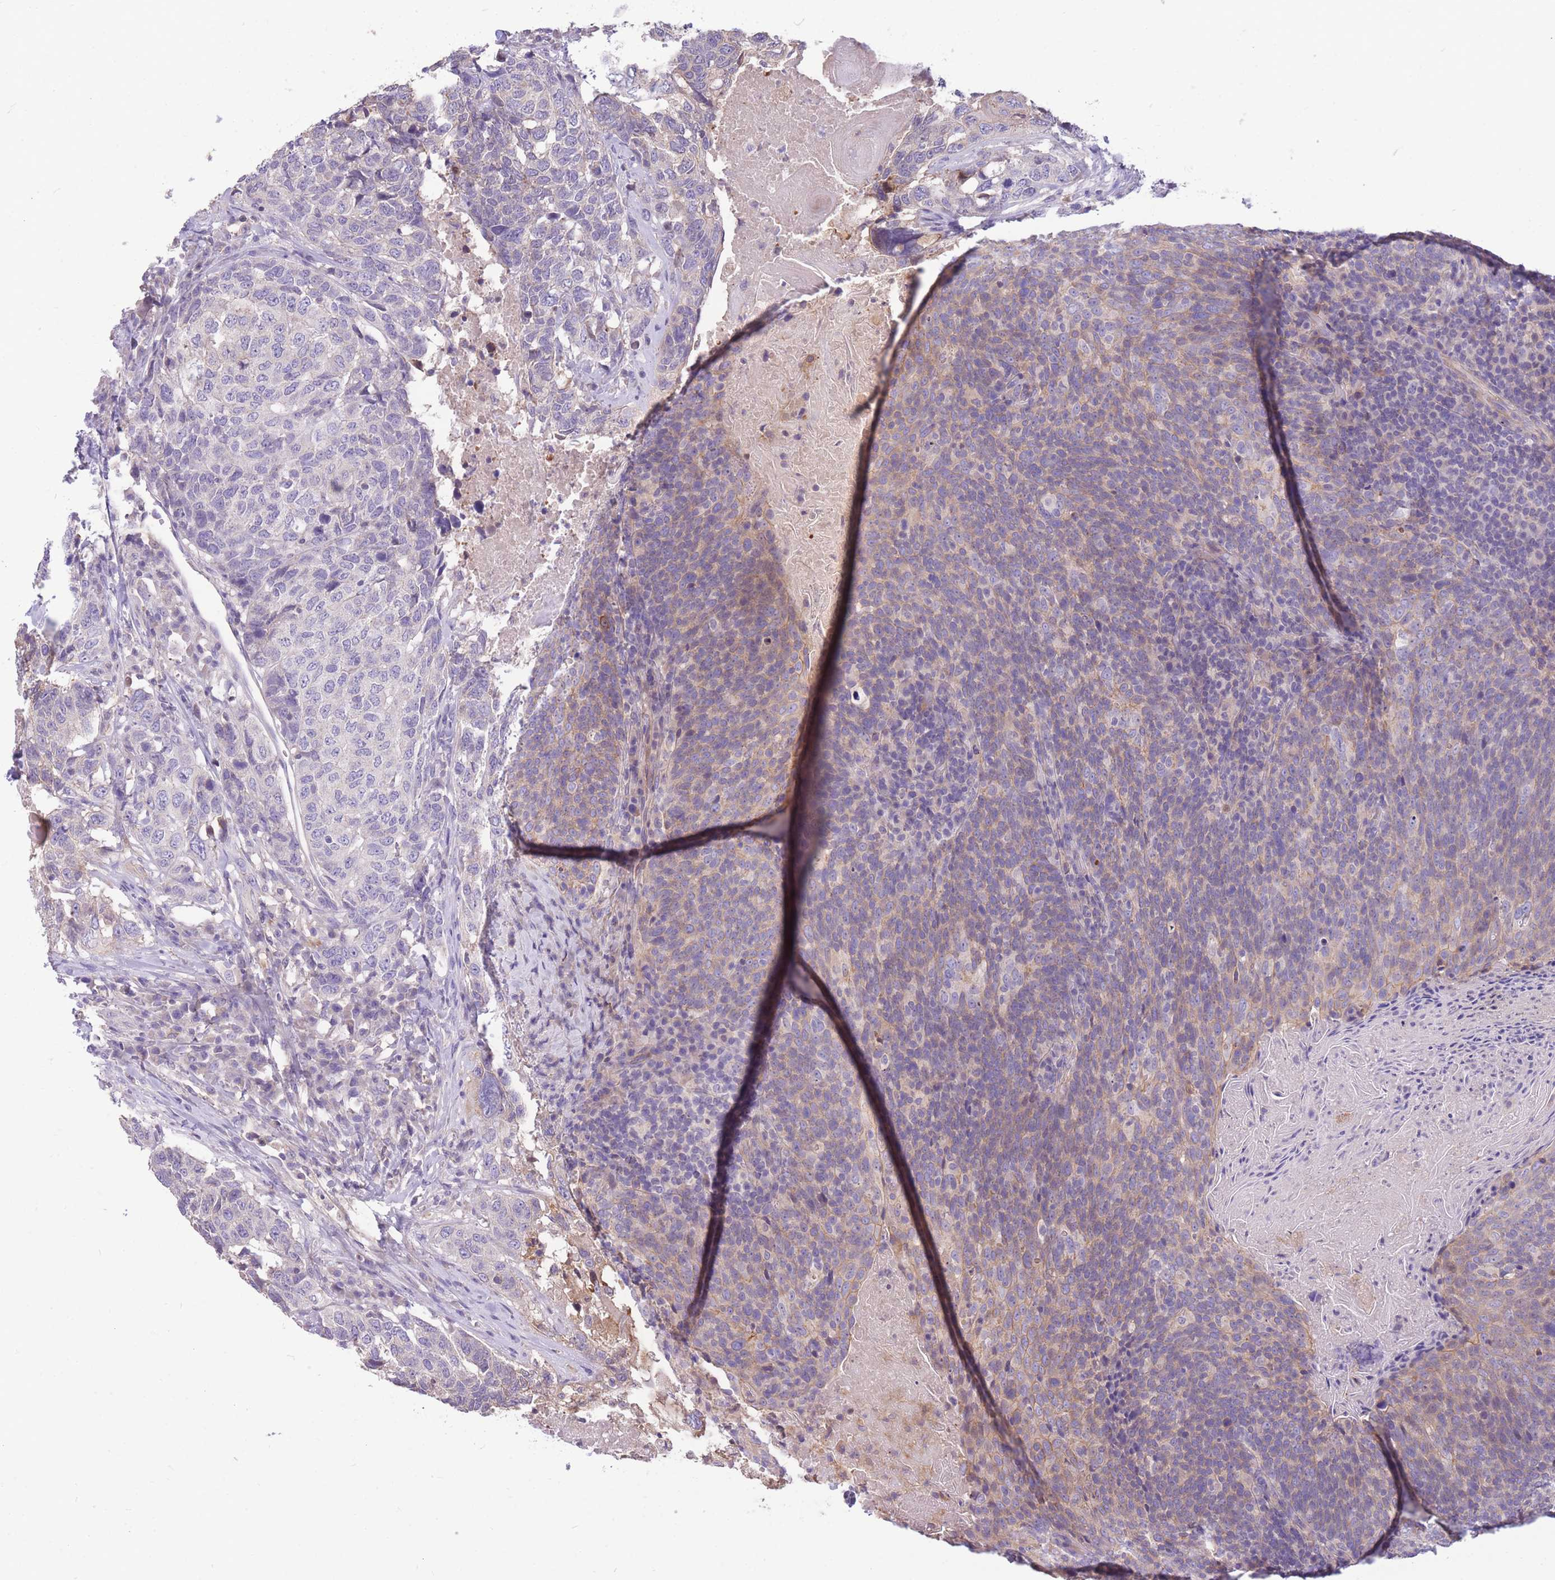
{"staining": {"intensity": "weak", "quantity": "25%-75%", "location": "cytoplasmic/membranous"}, "tissue": "head and neck cancer", "cell_type": "Tumor cells", "image_type": "cancer", "snomed": [{"axis": "morphology", "description": "Squamous cell carcinoma, NOS"}, {"axis": "morphology", "description": "Squamous cell carcinoma, metastatic, NOS"}, {"axis": "topography", "description": "Lymph node"}, {"axis": "topography", "description": "Head-Neck"}], "caption": "DAB (3,3'-diaminobenzidine) immunohistochemical staining of human head and neck cancer (metastatic squamous cell carcinoma) displays weak cytoplasmic/membranous protein staining in approximately 25%-75% of tumor cells.", "gene": "OR5T1", "patient": {"sex": "male", "age": 62}}